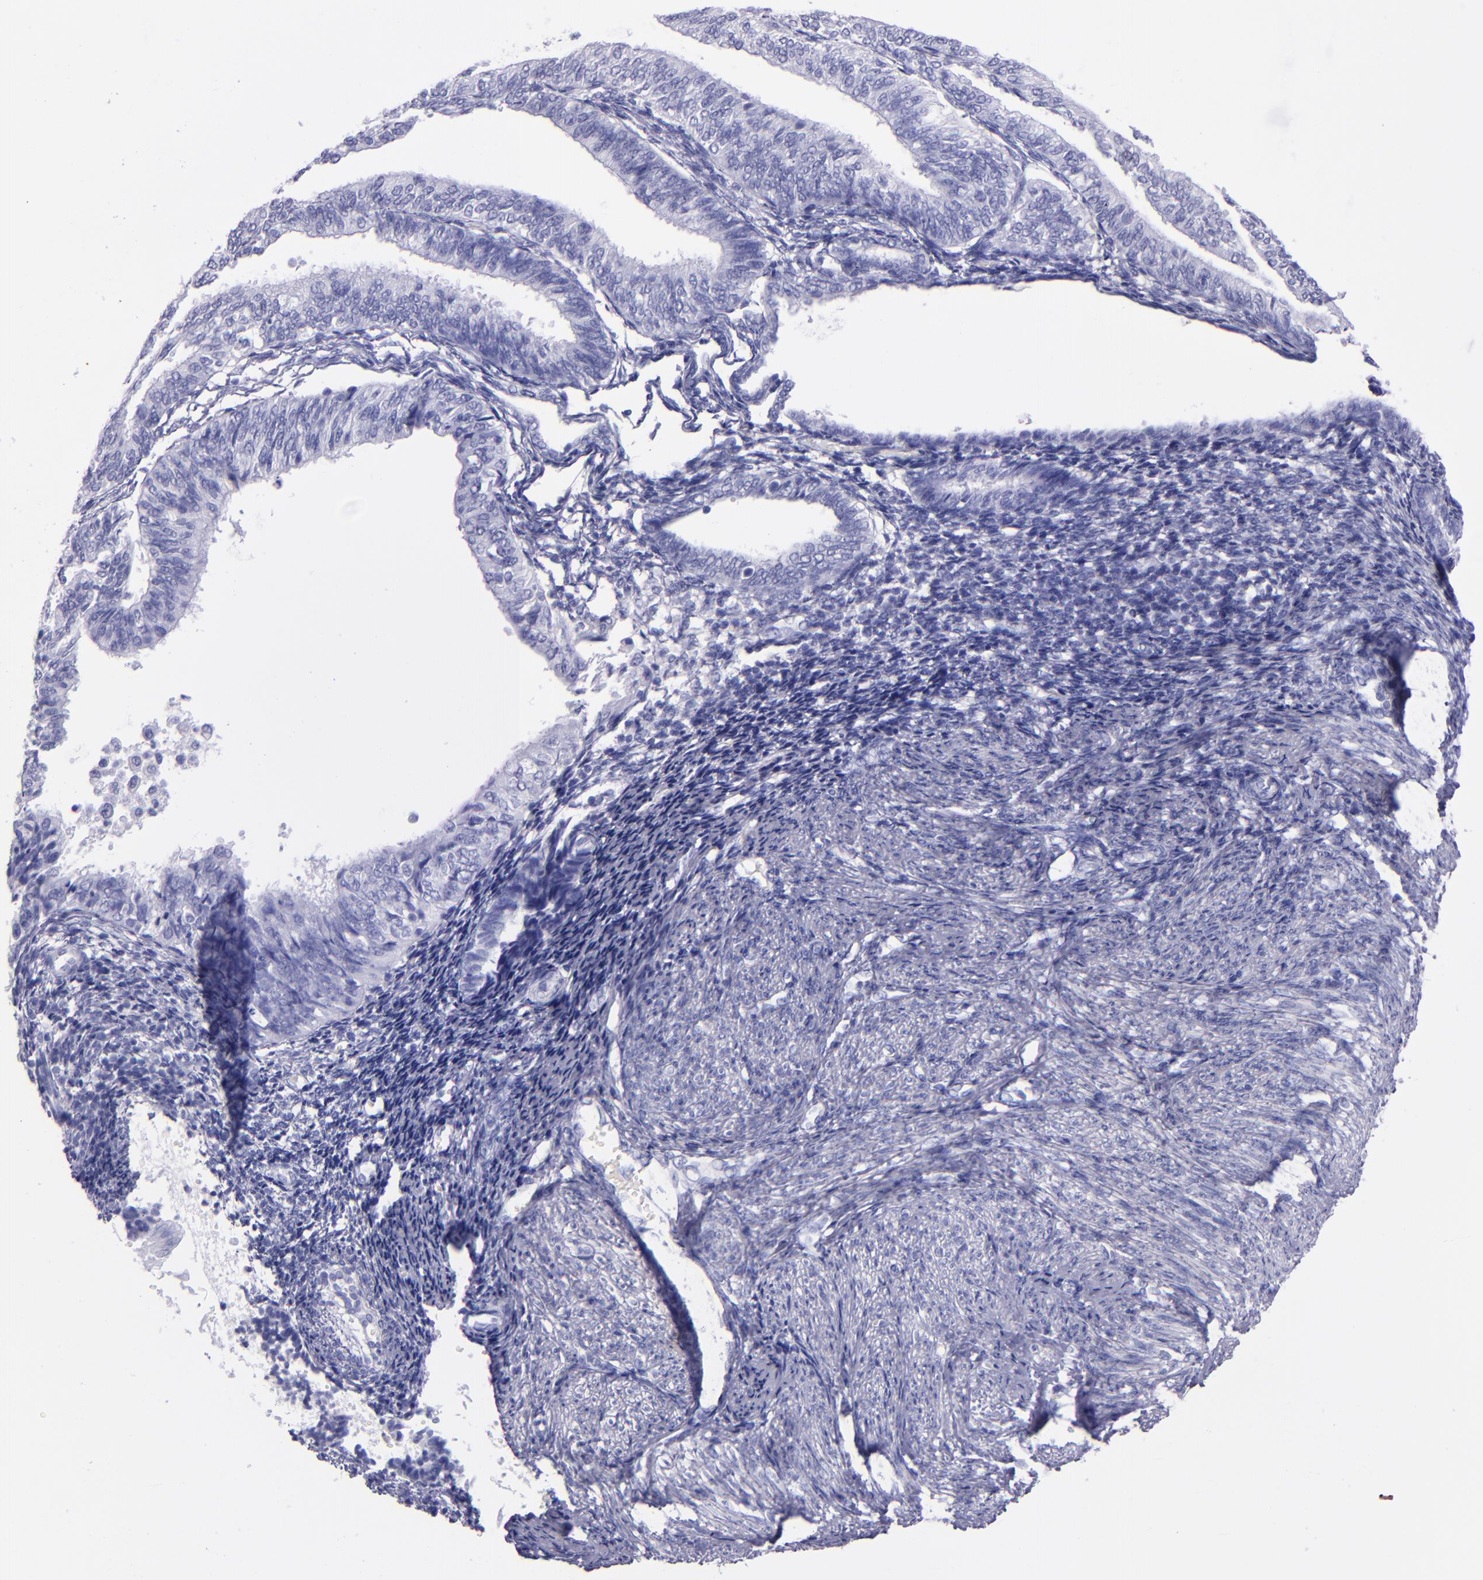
{"staining": {"intensity": "negative", "quantity": "none", "location": "none"}, "tissue": "endometrial cancer", "cell_type": "Tumor cells", "image_type": "cancer", "snomed": [{"axis": "morphology", "description": "Adenocarcinoma, NOS"}, {"axis": "topography", "description": "Endometrium"}], "caption": "Endometrial cancer (adenocarcinoma) stained for a protein using immunohistochemistry reveals no positivity tumor cells.", "gene": "SFTPA2", "patient": {"sex": "female", "age": 55}}